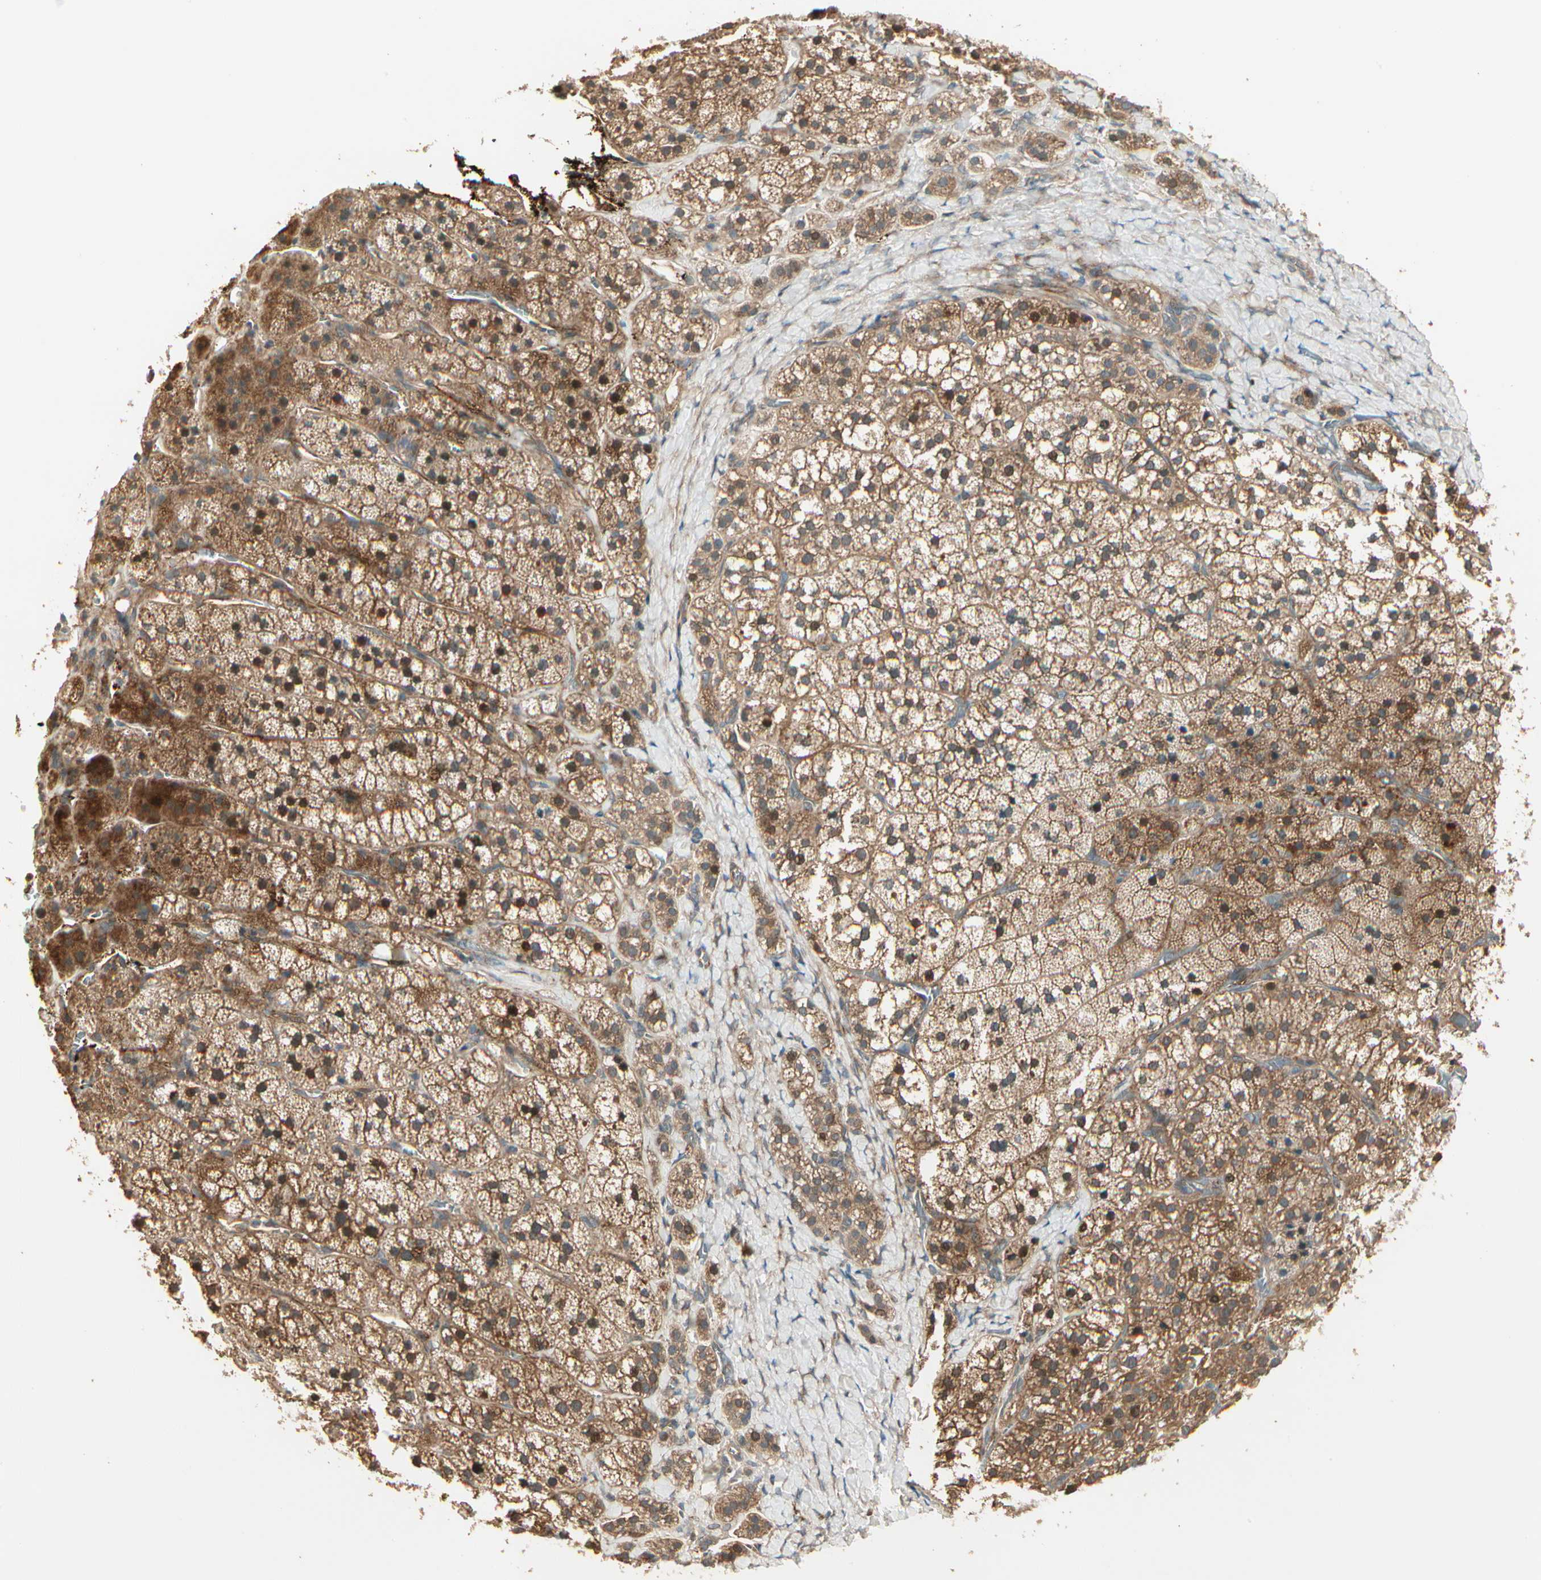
{"staining": {"intensity": "moderate", "quantity": ">75%", "location": "cytoplasmic/membranous,nuclear"}, "tissue": "adrenal gland", "cell_type": "Glandular cells", "image_type": "normal", "snomed": [{"axis": "morphology", "description": "Normal tissue, NOS"}, {"axis": "topography", "description": "Adrenal gland"}], "caption": "Protein expression analysis of benign human adrenal gland reveals moderate cytoplasmic/membranous,nuclear expression in approximately >75% of glandular cells. (Brightfield microscopy of DAB IHC at high magnification).", "gene": "ACVR1", "patient": {"sex": "female", "age": 44}}